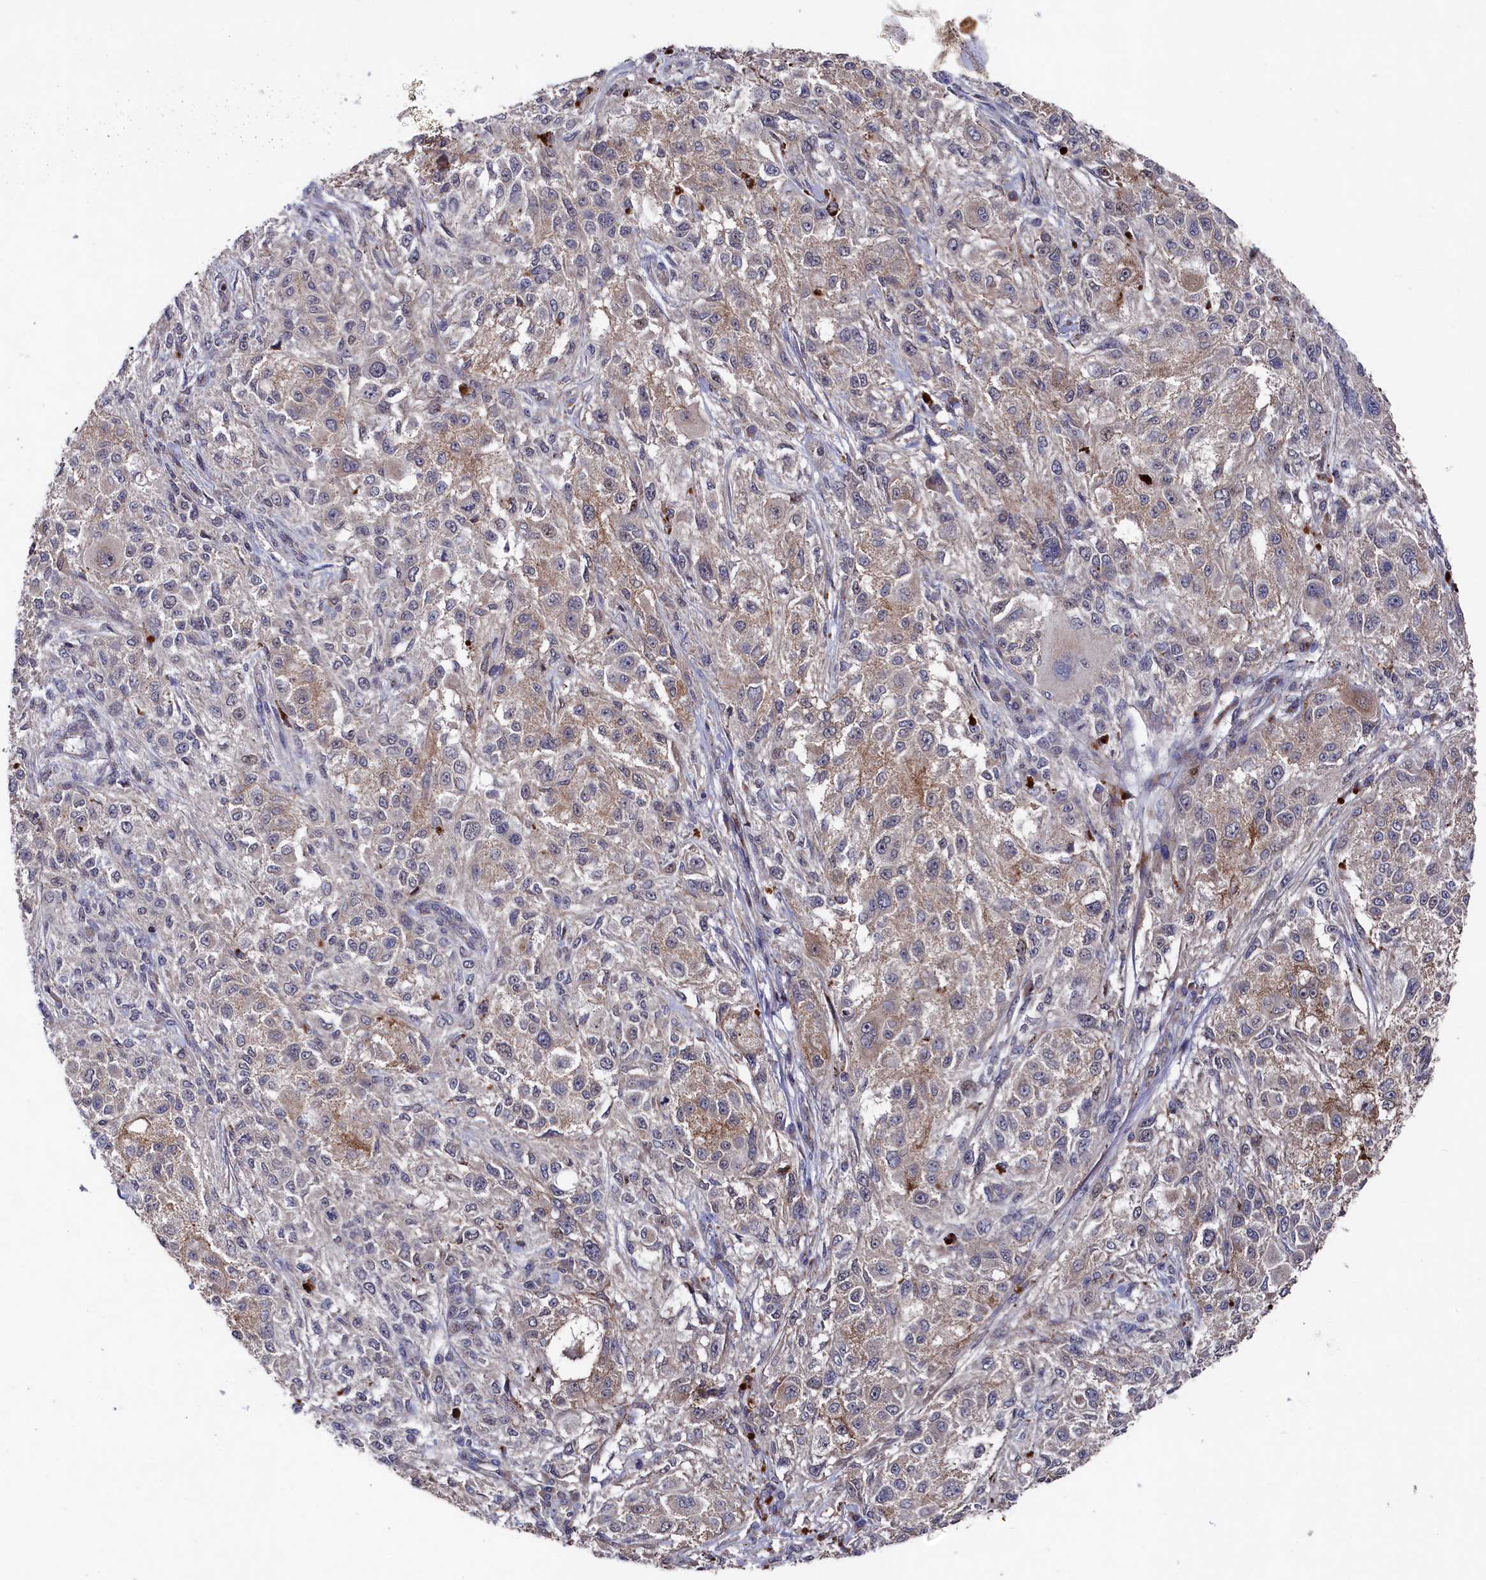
{"staining": {"intensity": "moderate", "quantity": "<25%", "location": "cytoplasmic/membranous"}, "tissue": "melanoma", "cell_type": "Tumor cells", "image_type": "cancer", "snomed": [{"axis": "morphology", "description": "Necrosis, NOS"}, {"axis": "morphology", "description": "Malignant melanoma, NOS"}, {"axis": "topography", "description": "Skin"}], "caption": "A high-resolution micrograph shows immunohistochemistry (IHC) staining of malignant melanoma, which reveals moderate cytoplasmic/membranous staining in about <25% of tumor cells. Immunohistochemistry (ihc) stains the protein of interest in brown and the nuclei are stained blue.", "gene": "SUPV3L1", "patient": {"sex": "female", "age": 87}}